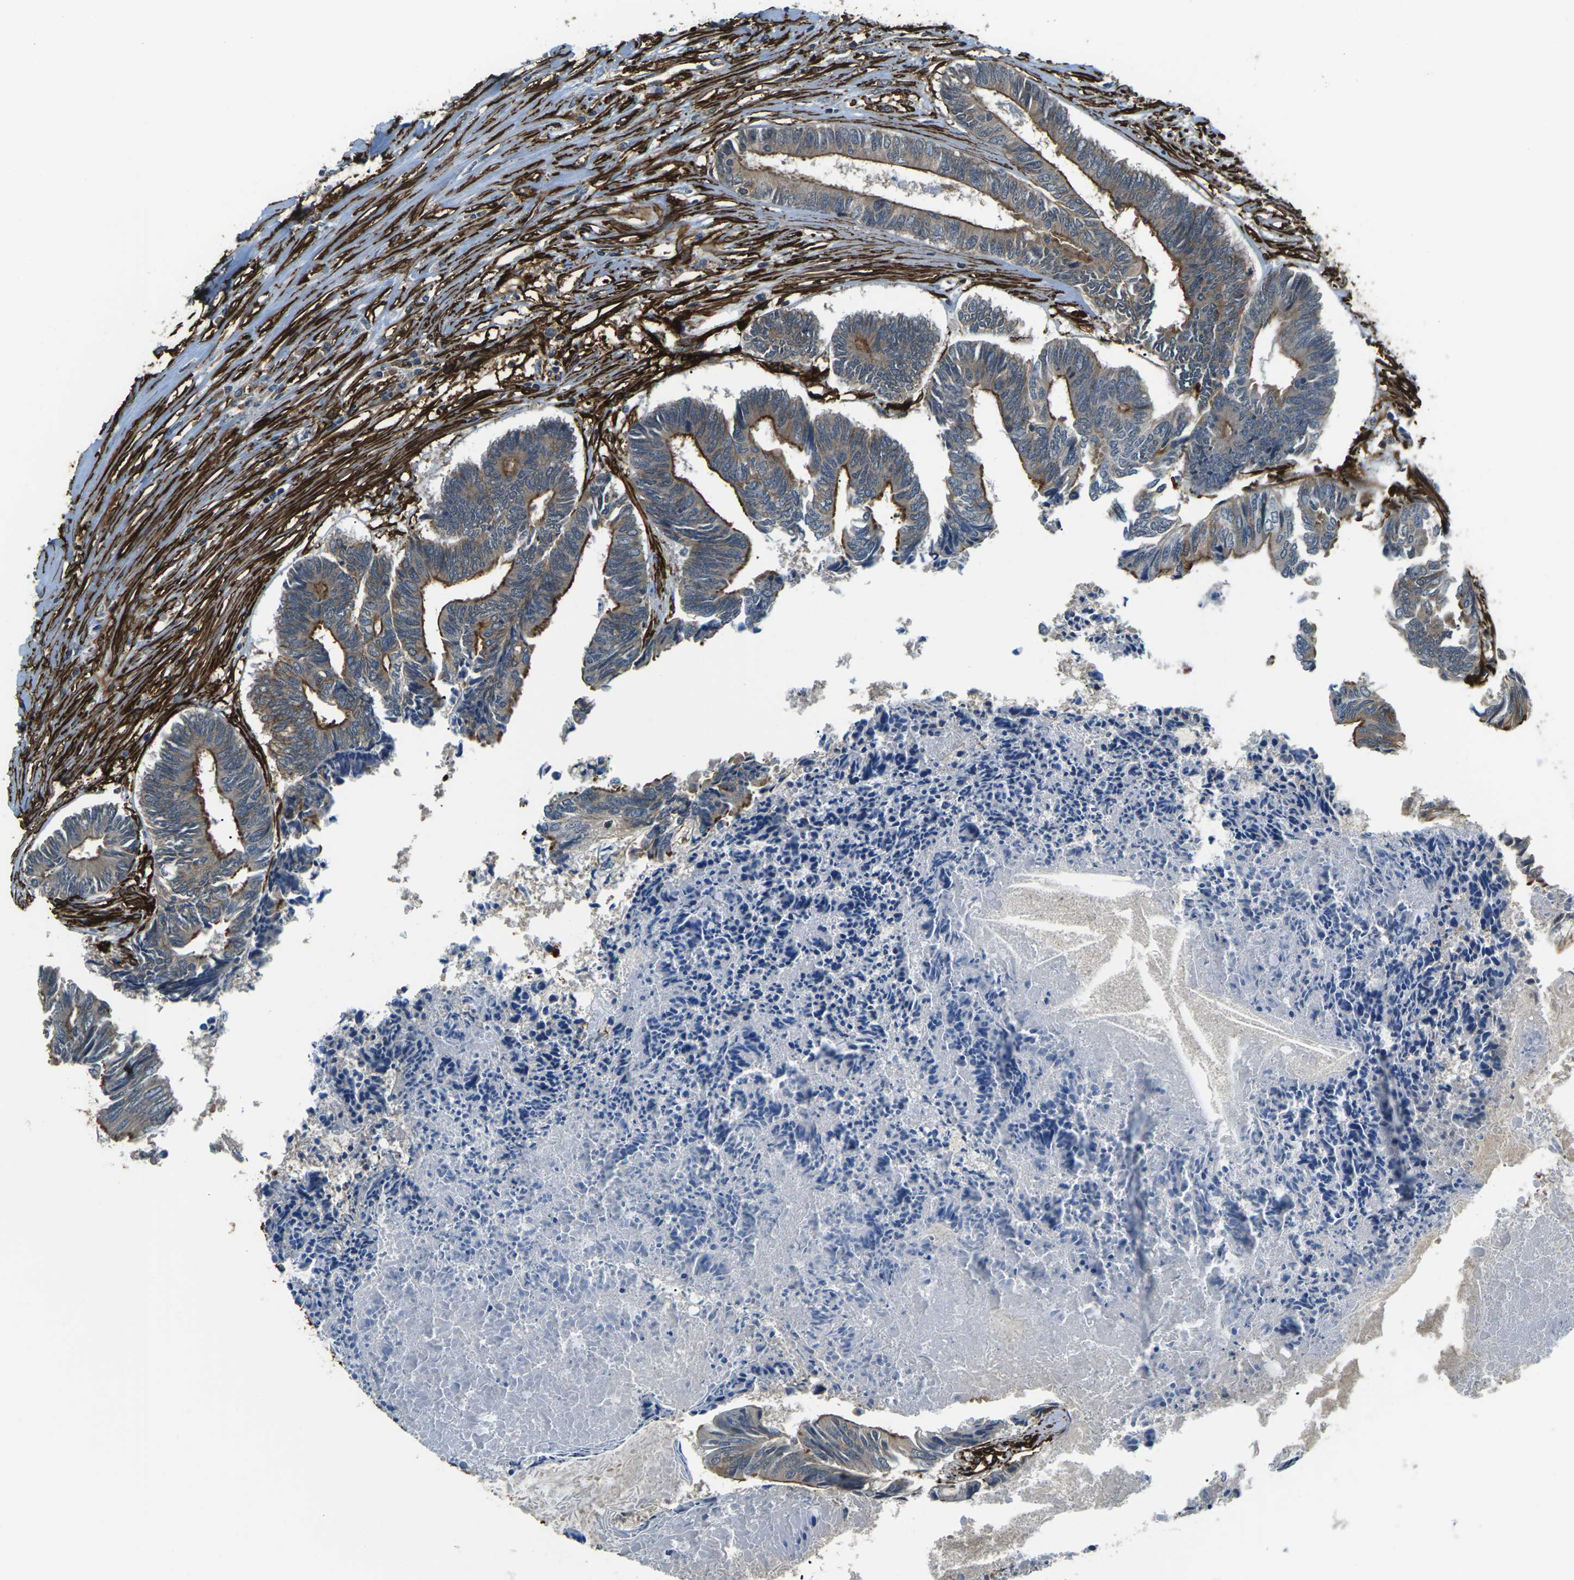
{"staining": {"intensity": "moderate", "quantity": ">75%", "location": "cytoplasmic/membranous"}, "tissue": "colorectal cancer", "cell_type": "Tumor cells", "image_type": "cancer", "snomed": [{"axis": "morphology", "description": "Adenocarcinoma, NOS"}, {"axis": "topography", "description": "Rectum"}], "caption": "Immunohistochemical staining of adenocarcinoma (colorectal) reveals moderate cytoplasmic/membranous protein positivity in about >75% of tumor cells.", "gene": "GRAMD1C", "patient": {"sex": "male", "age": 63}}